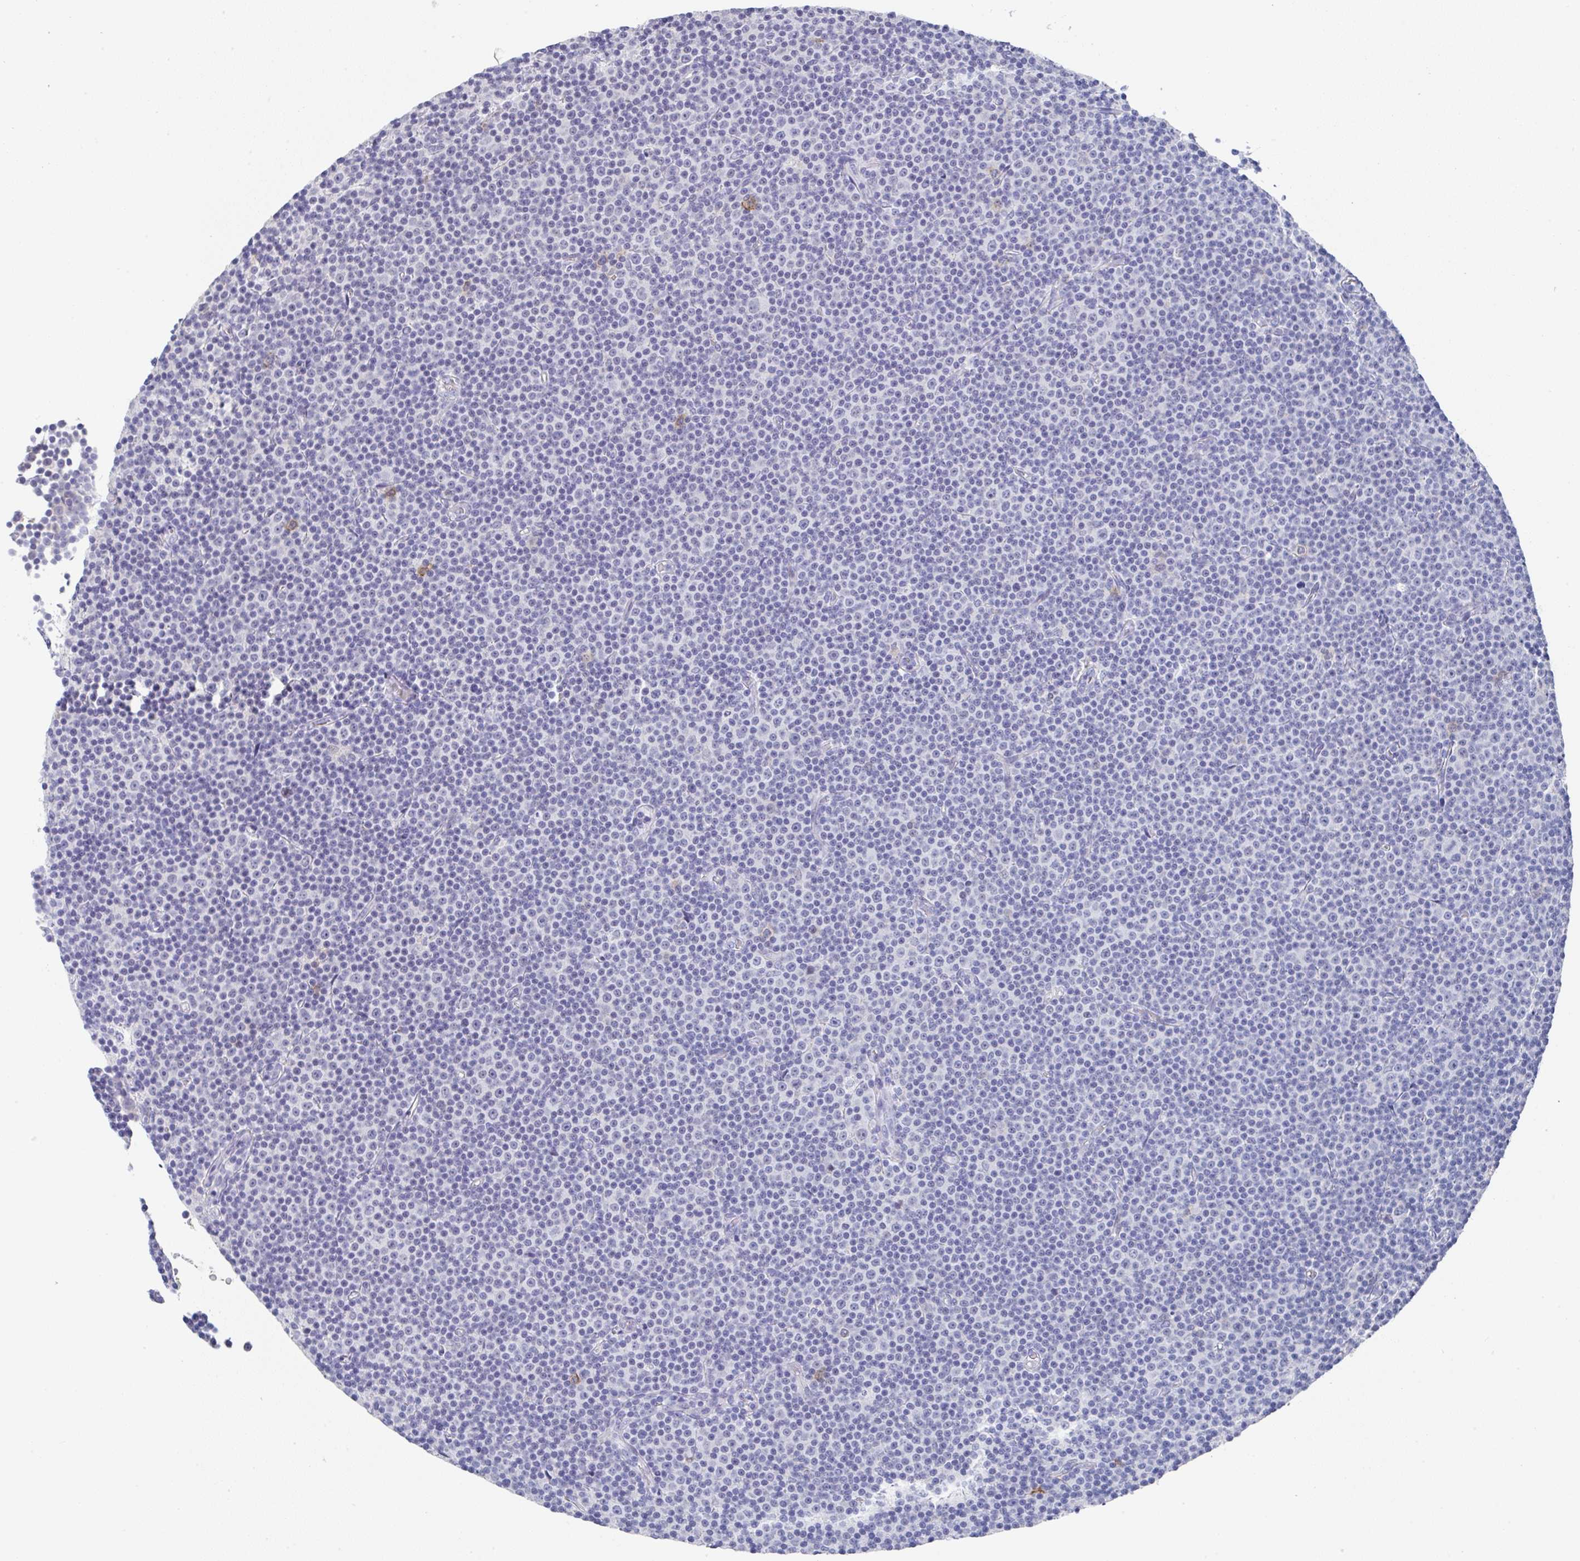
{"staining": {"intensity": "negative", "quantity": "none", "location": "none"}, "tissue": "lymphoma", "cell_type": "Tumor cells", "image_type": "cancer", "snomed": [{"axis": "morphology", "description": "Malignant lymphoma, non-Hodgkin's type, Low grade"}, {"axis": "topography", "description": "Lymph node"}], "caption": "High power microscopy micrograph of an IHC micrograph of lymphoma, revealing no significant staining in tumor cells. (Immunohistochemistry (ihc), brightfield microscopy, high magnification).", "gene": "TNFRSF8", "patient": {"sex": "female", "age": 67}}